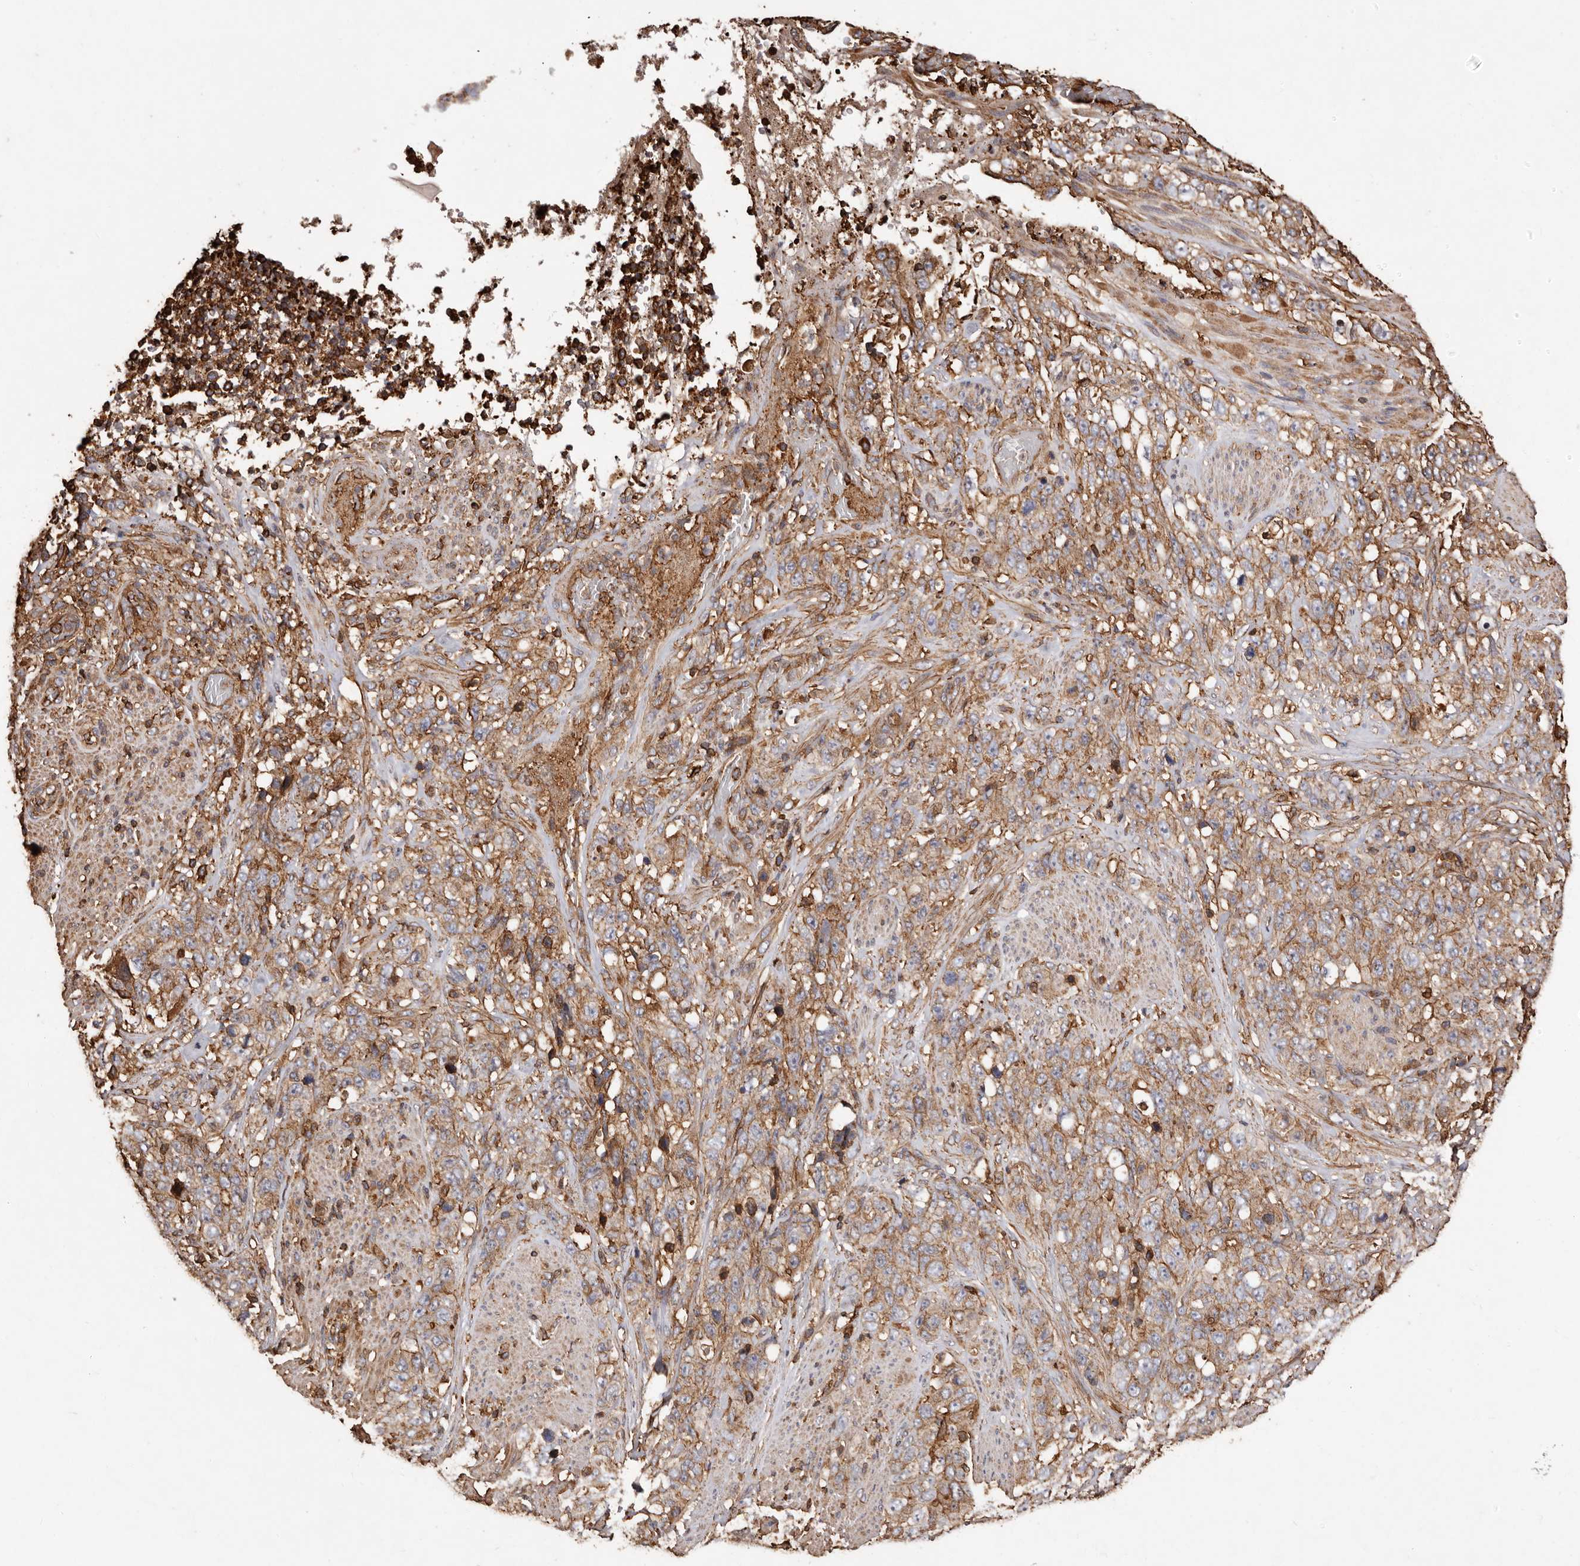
{"staining": {"intensity": "moderate", "quantity": ">75%", "location": "cytoplasmic/membranous"}, "tissue": "stomach cancer", "cell_type": "Tumor cells", "image_type": "cancer", "snomed": [{"axis": "morphology", "description": "Adenocarcinoma, NOS"}, {"axis": "topography", "description": "Stomach"}], "caption": "Tumor cells demonstrate medium levels of moderate cytoplasmic/membranous staining in about >75% of cells in human stomach cancer (adenocarcinoma).", "gene": "COQ8B", "patient": {"sex": "male", "age": 48}}